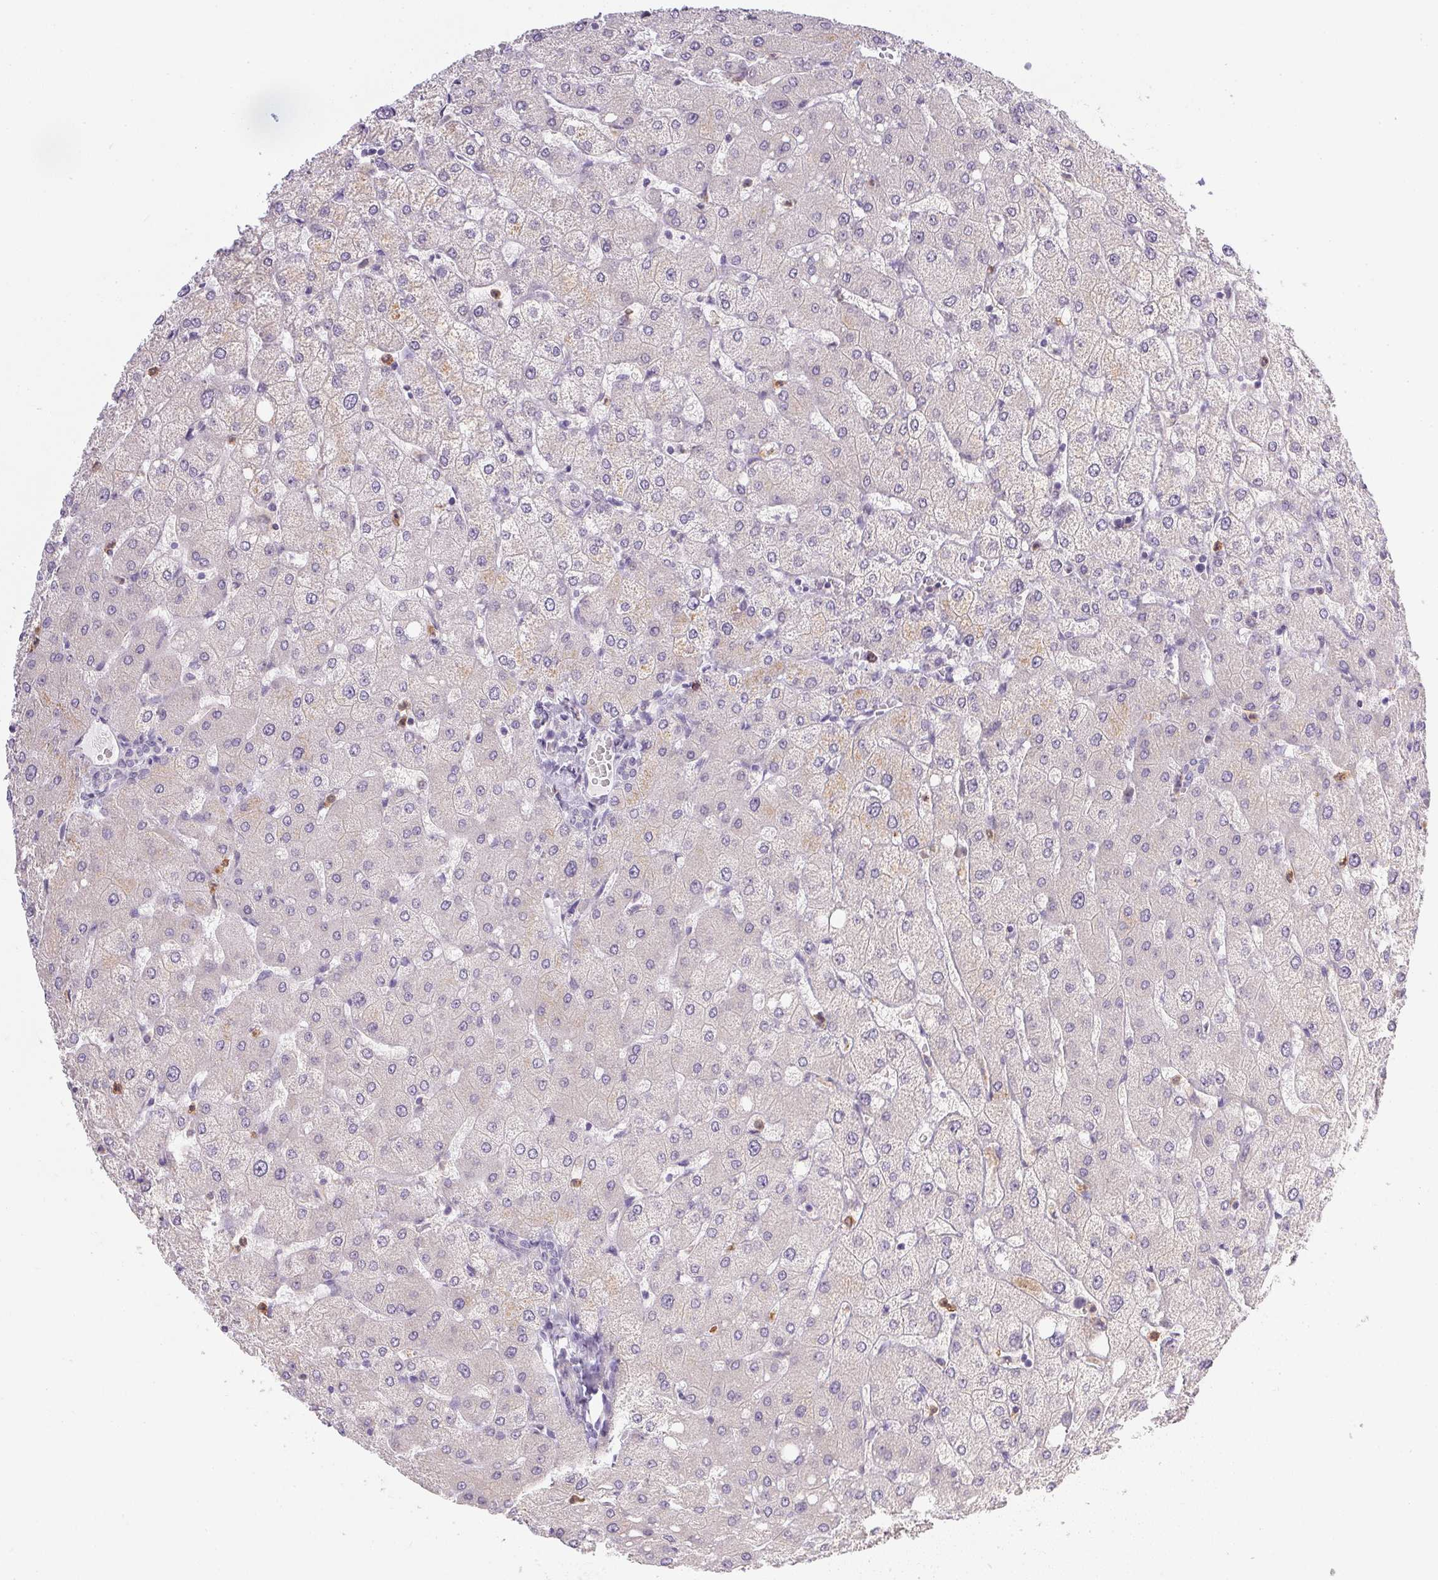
{"staining": {"intensity": "negative", "quantity": "none", "location": "none"}, "tissue": "liver", "cell_type": "Cholangiocytes", "image_type": "normal", "snomed": [{"axis": "morphology", "description": "Normal tissue, NOS"}, {"axis": "topography", "description": "Liver"}], "caption": "IHC of benign liver exhibits no positivity in cholangiocytes.", "gene": "DNAJC5G", "patient": {"sex": "female", "age": 54}}